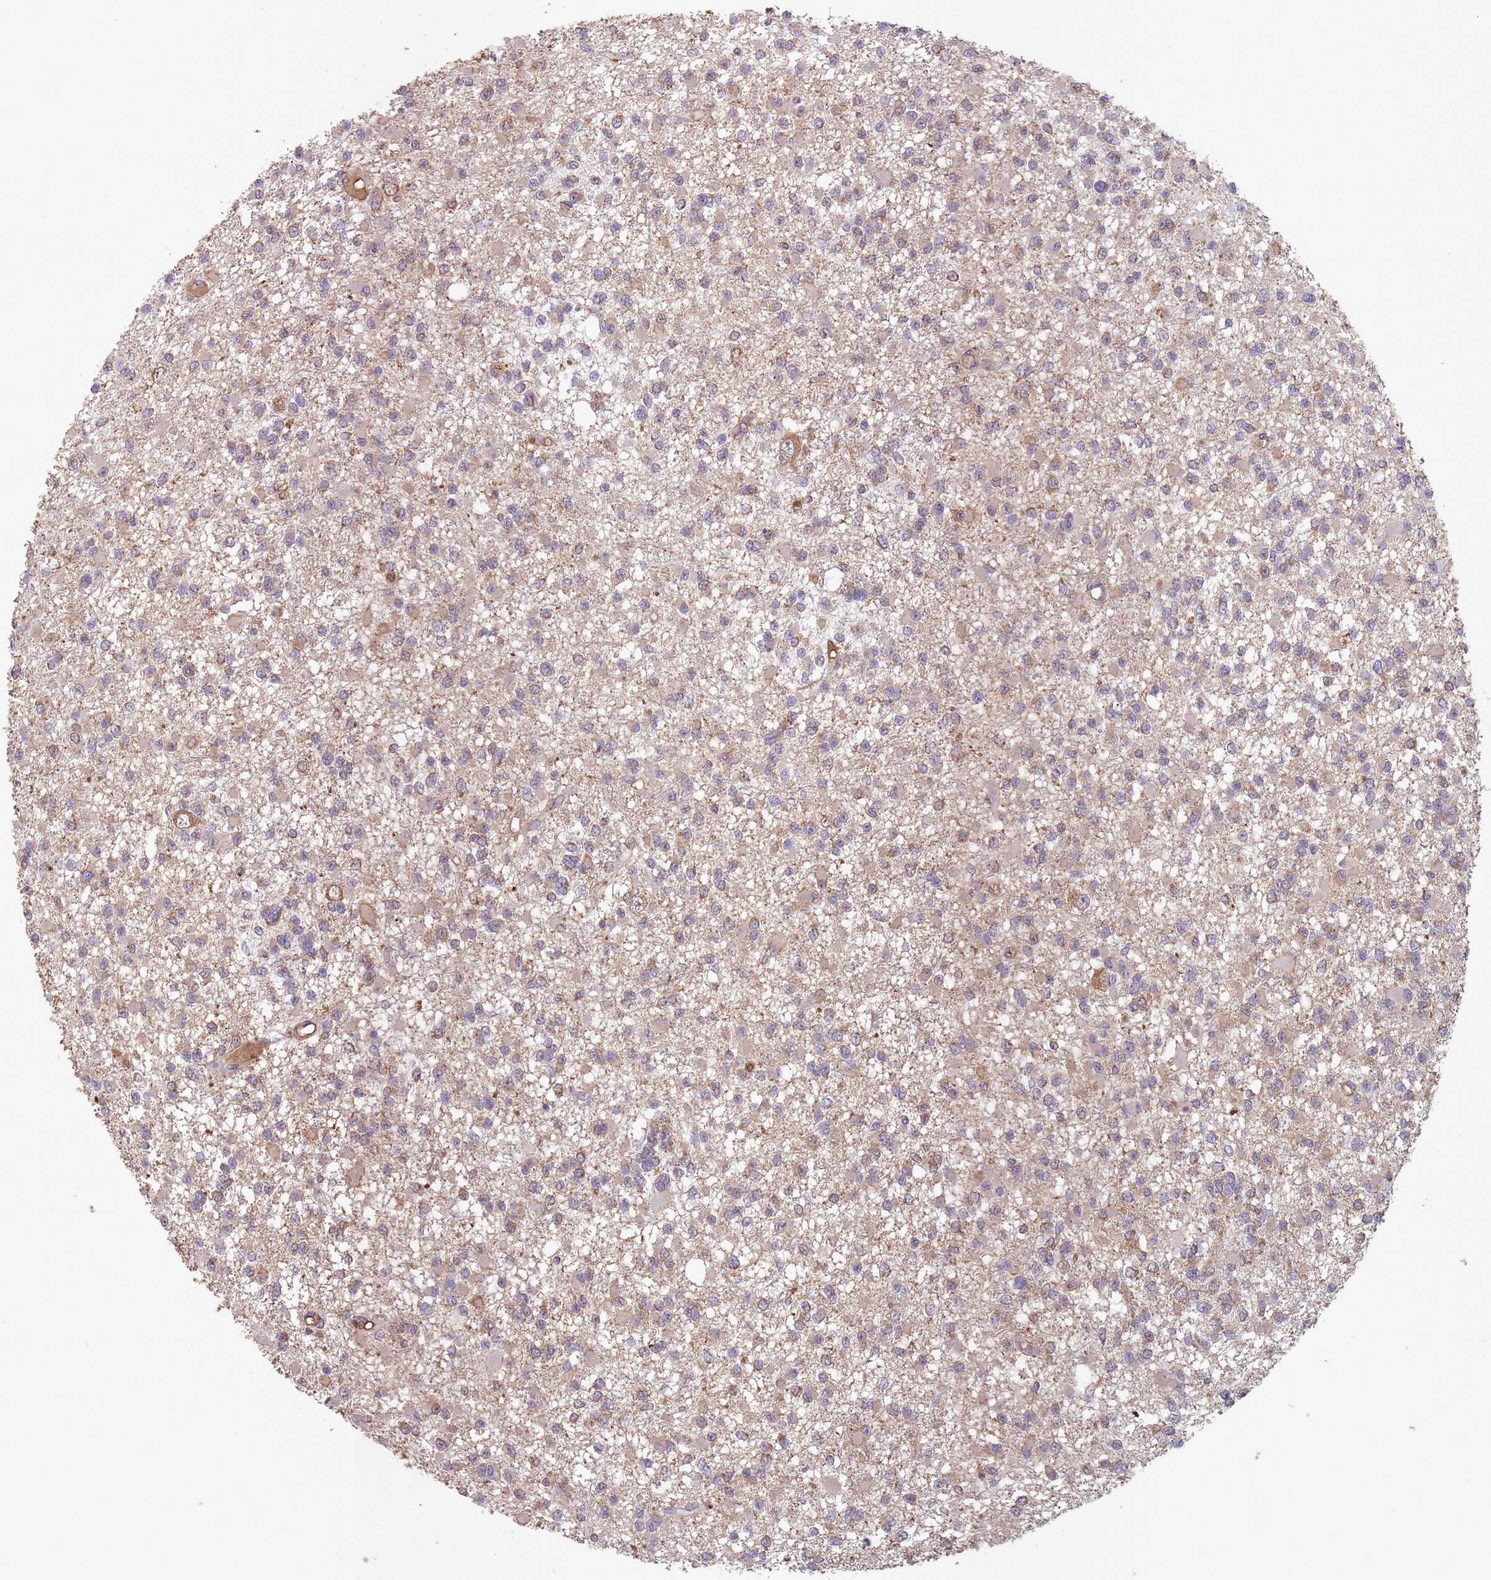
{"staining": {"intensity": "weak", "quantity": "25%-75%", "location": "cytoplasmic/membranous"}, "tissue": "glioma", "cell_type": "Tumor cells", "image_type": "cancer", "snomed": [{"axis": "morphology", "description": "Glioma, malignant, Low grade"}, {"axis": "topography", "description": "Brain"}], "caption": "Protein positivity by immunohistochemistry demonstrates weak cytoplasmic/membranous positivity in approximately 25%-75% of tumor cells in malignant glioma (low-grade). (DAB IHC with brightfield microscopy, high magnification).", "gene": "SANBR", "patient": {"sex": "female", "age": 22}}